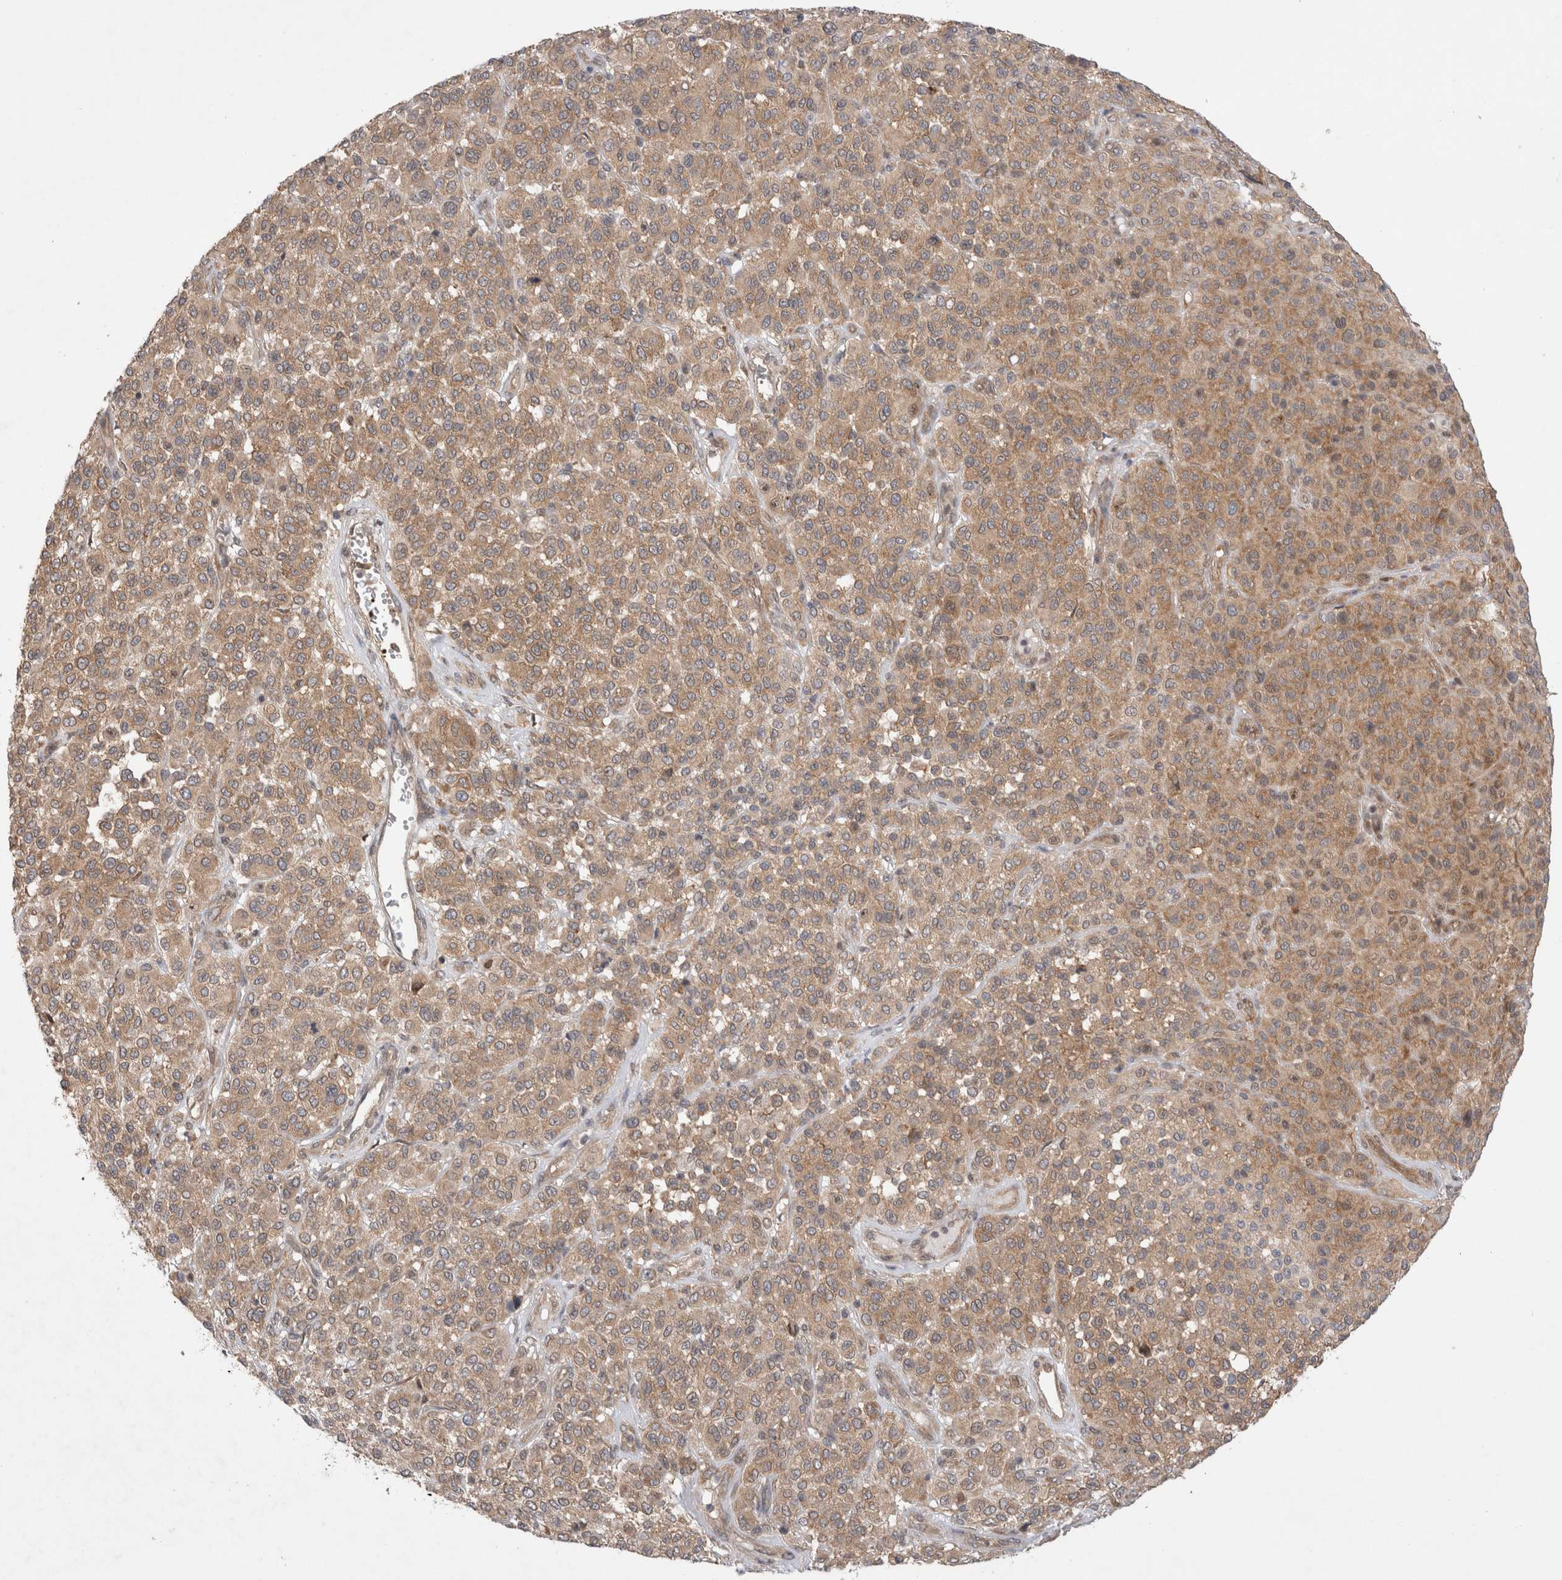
{"staining": {"intensity": "moderate", "quantity": ">75%", "location": "cytoplasmic/membranous"}, "tissue": "melanoma", "cell_type": "Tumor cells", "image_type": "cancer", "snomed": [{"axis": "morphology", "description": "Malignant melanoma, Metastatic site"}, {"axis": "topography", "description": "Pancreas"}], "caption": "Brown immunohistochemical staining in human melanoma reveals moderate cytoplasmic/membranous positivity in approximately >75% of tumor cells. The staining was performed using DAB (3,3'-diaminobenzidine) to visualize the protein expression in brown, while the nuclei were stained in blue with hematoxylin (Magnification: 20x).", "gene": "EIF3E", "patient": {"sex": "female", "age": 30}}